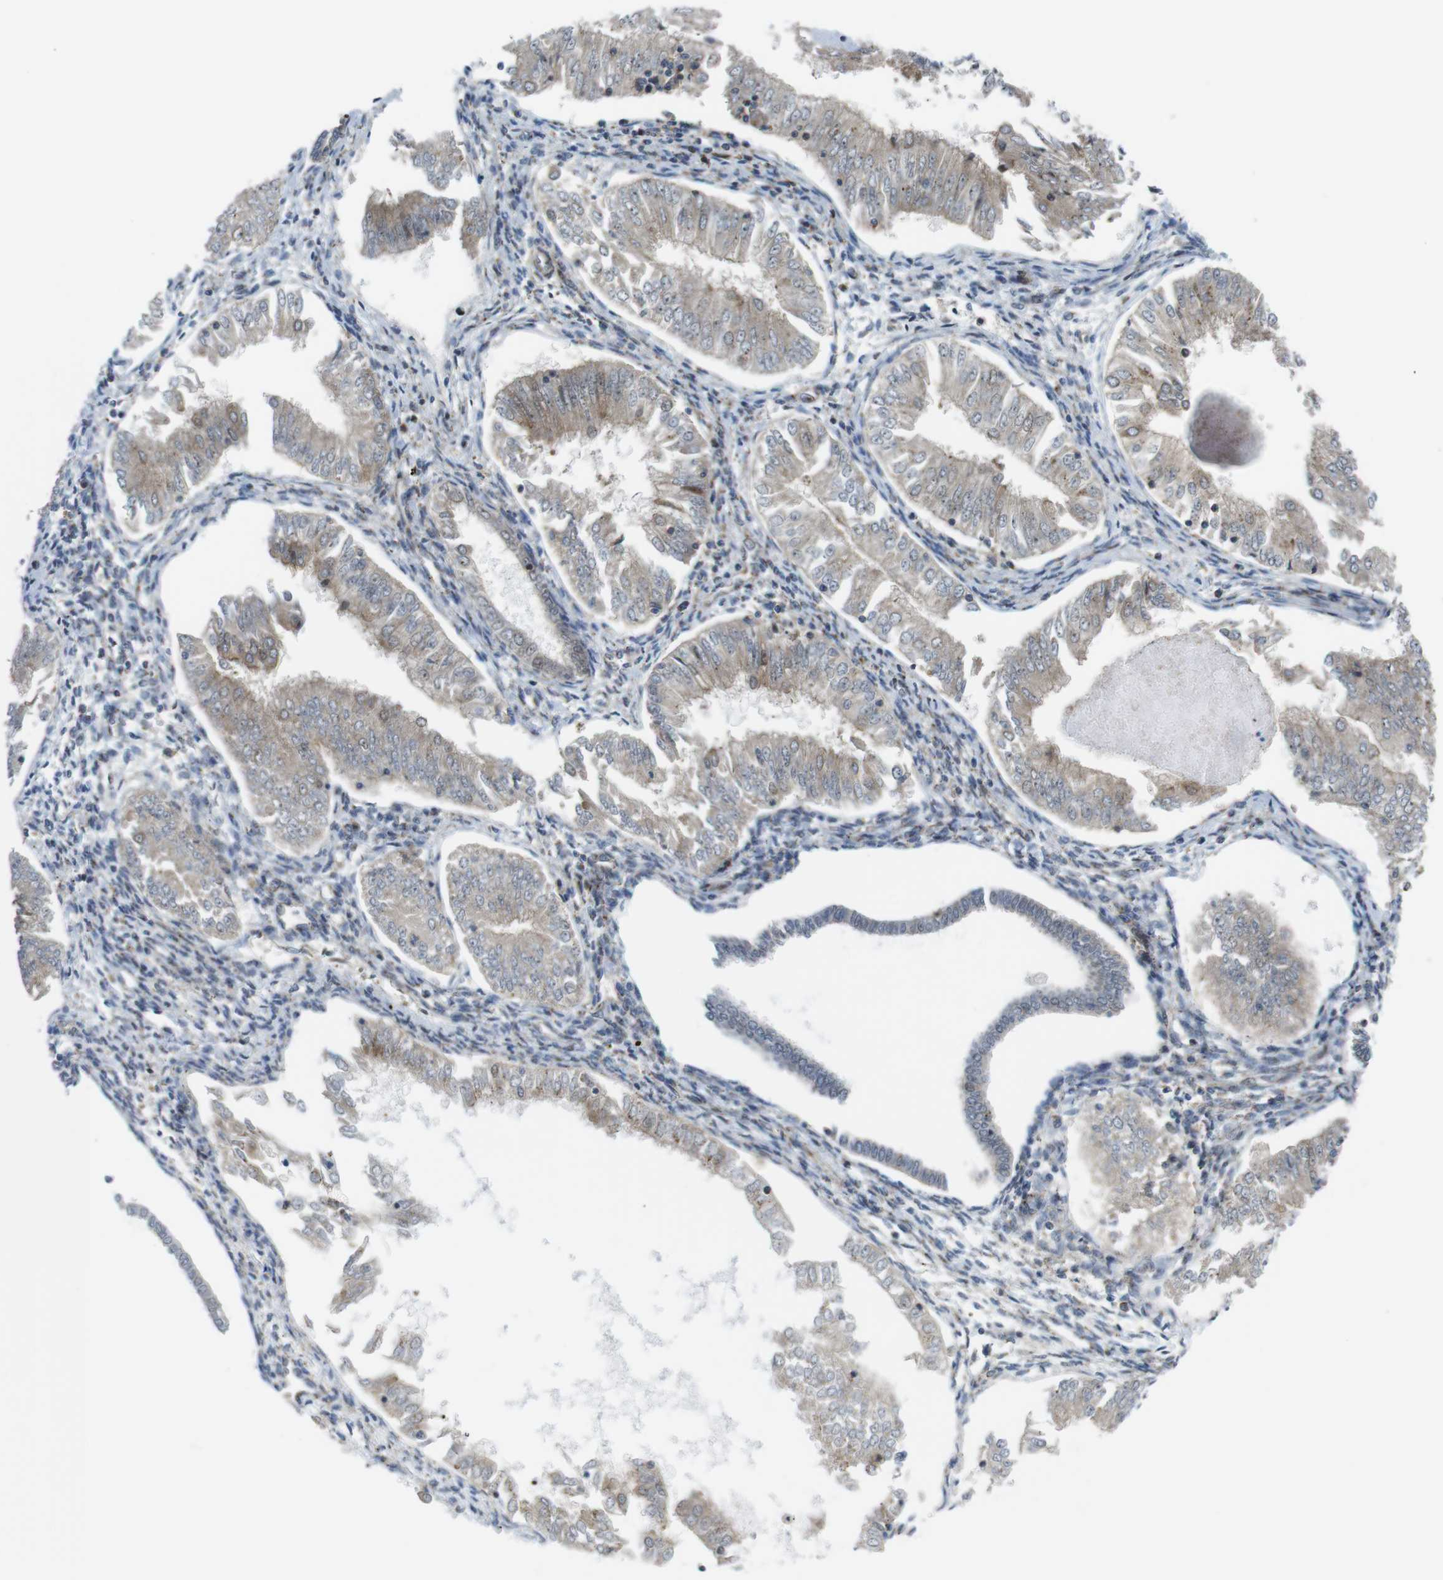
{"staining": {"intensity": "negative", "quantity": "none", "location": "none"}, "tissue": "endometrial cancer", "cell_type": "Tumor cells", "image_type": "cancer", "snomed": [{"axis": "morphology", "description": "Adenocarcinoma, NOS"}, {"axis": "topography", "description": "Endometrium"}], "caption": "A micrograph of human adenocarcinoma (endometrial) is negative for staining in tumor cells.", "gene": "CUL7", "patient": {"sex": "female", "age": 53}}